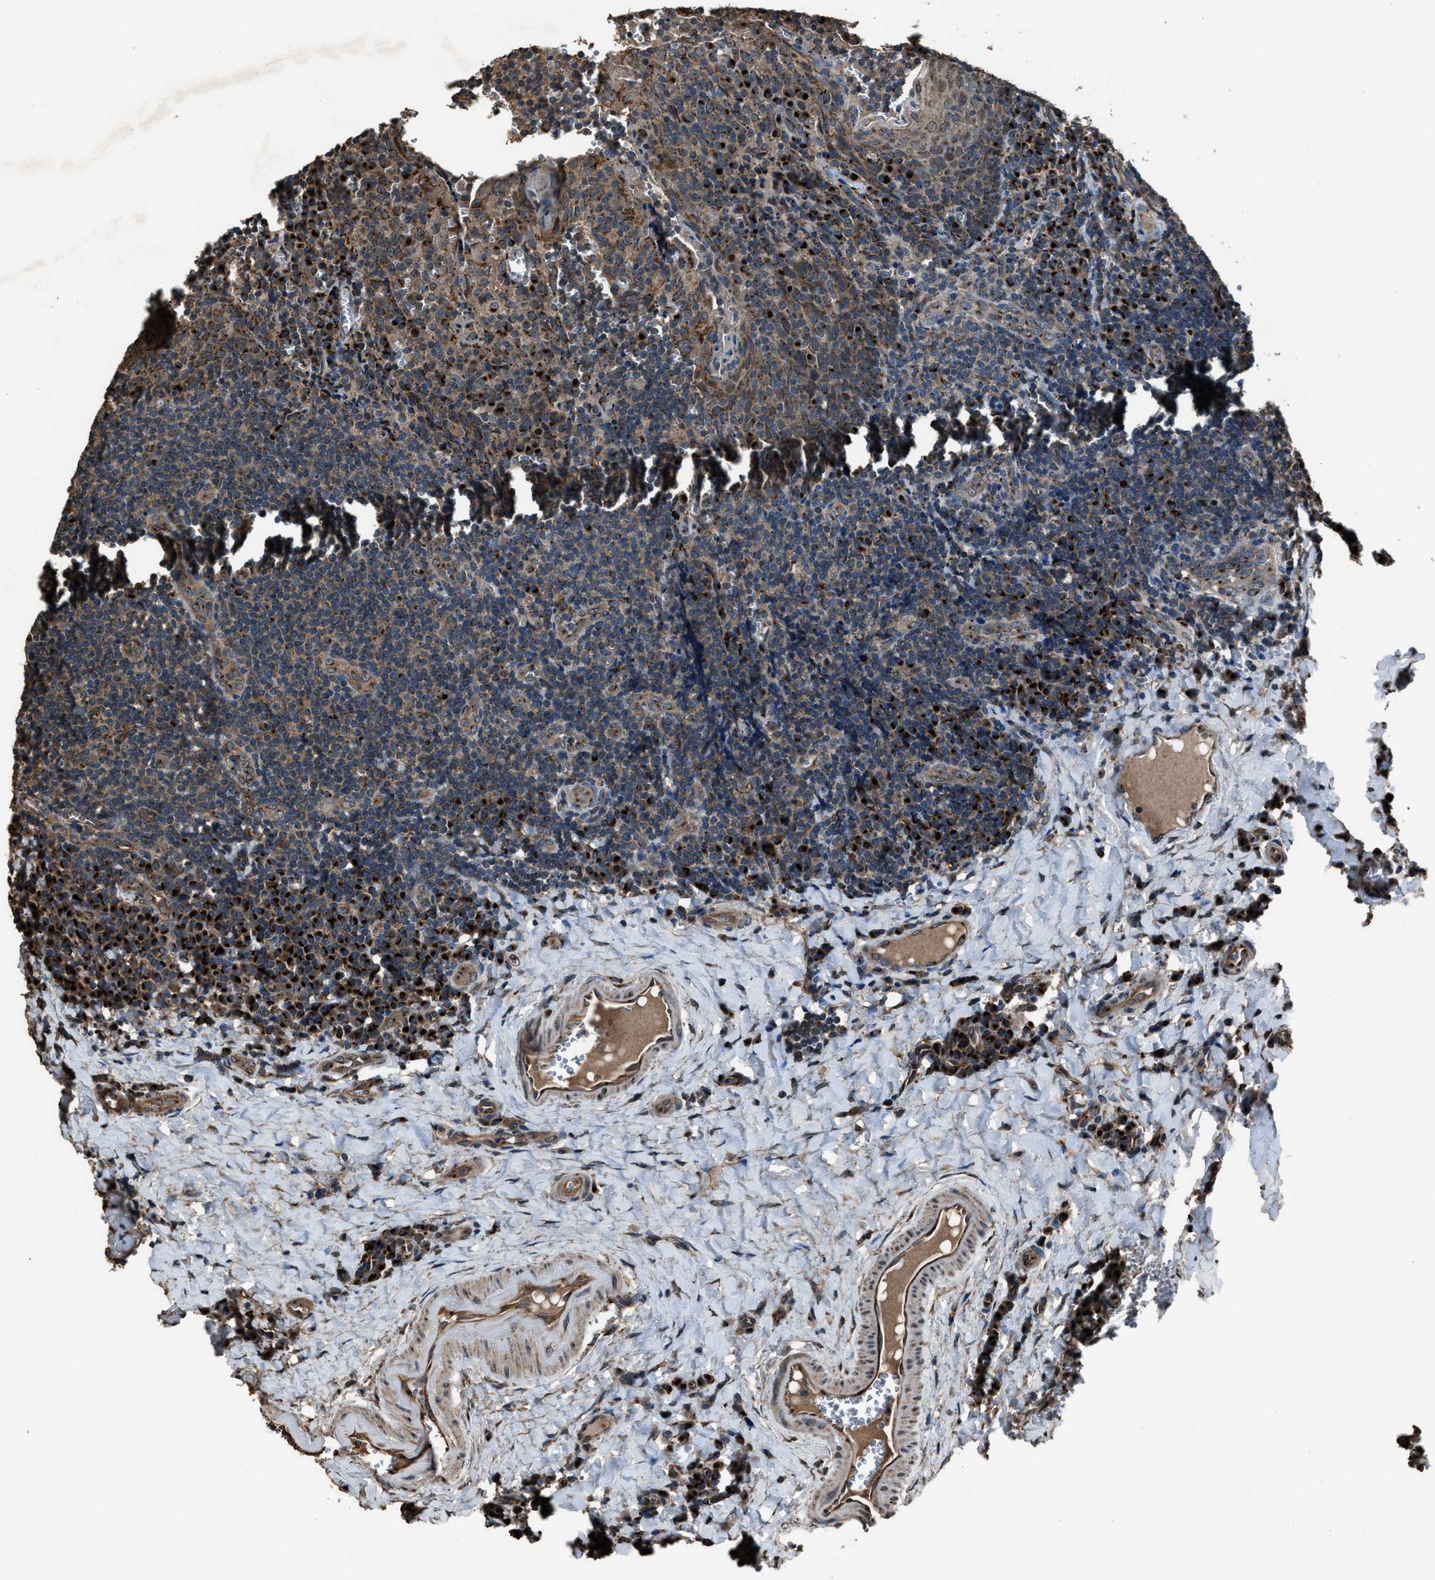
{"staining": {"intensity": "strong", "quantity": "25%-75%", "location": "cytoplasmic/membranous"}, "tissue": "tonsil", "cell_type": "Germinal center cells", "image_type": "normal", "snomed": [{"axis": "morphology", "description": "Normal tissue, NOS"}, {"axis": "morphology", "description": "Inflammation, NOS"}, {"axis": "topography", "description": "Tonsil"}], "caption": "Tonsil stained with DAB (3,3'-diaminobenzidine) IHC shows high levels of strong cytoplasmic/membranous staining in about 25%-75% of germinal center cells.", "gene": "SLC38A10", "patient": {"sex": "female", "age": 31}}